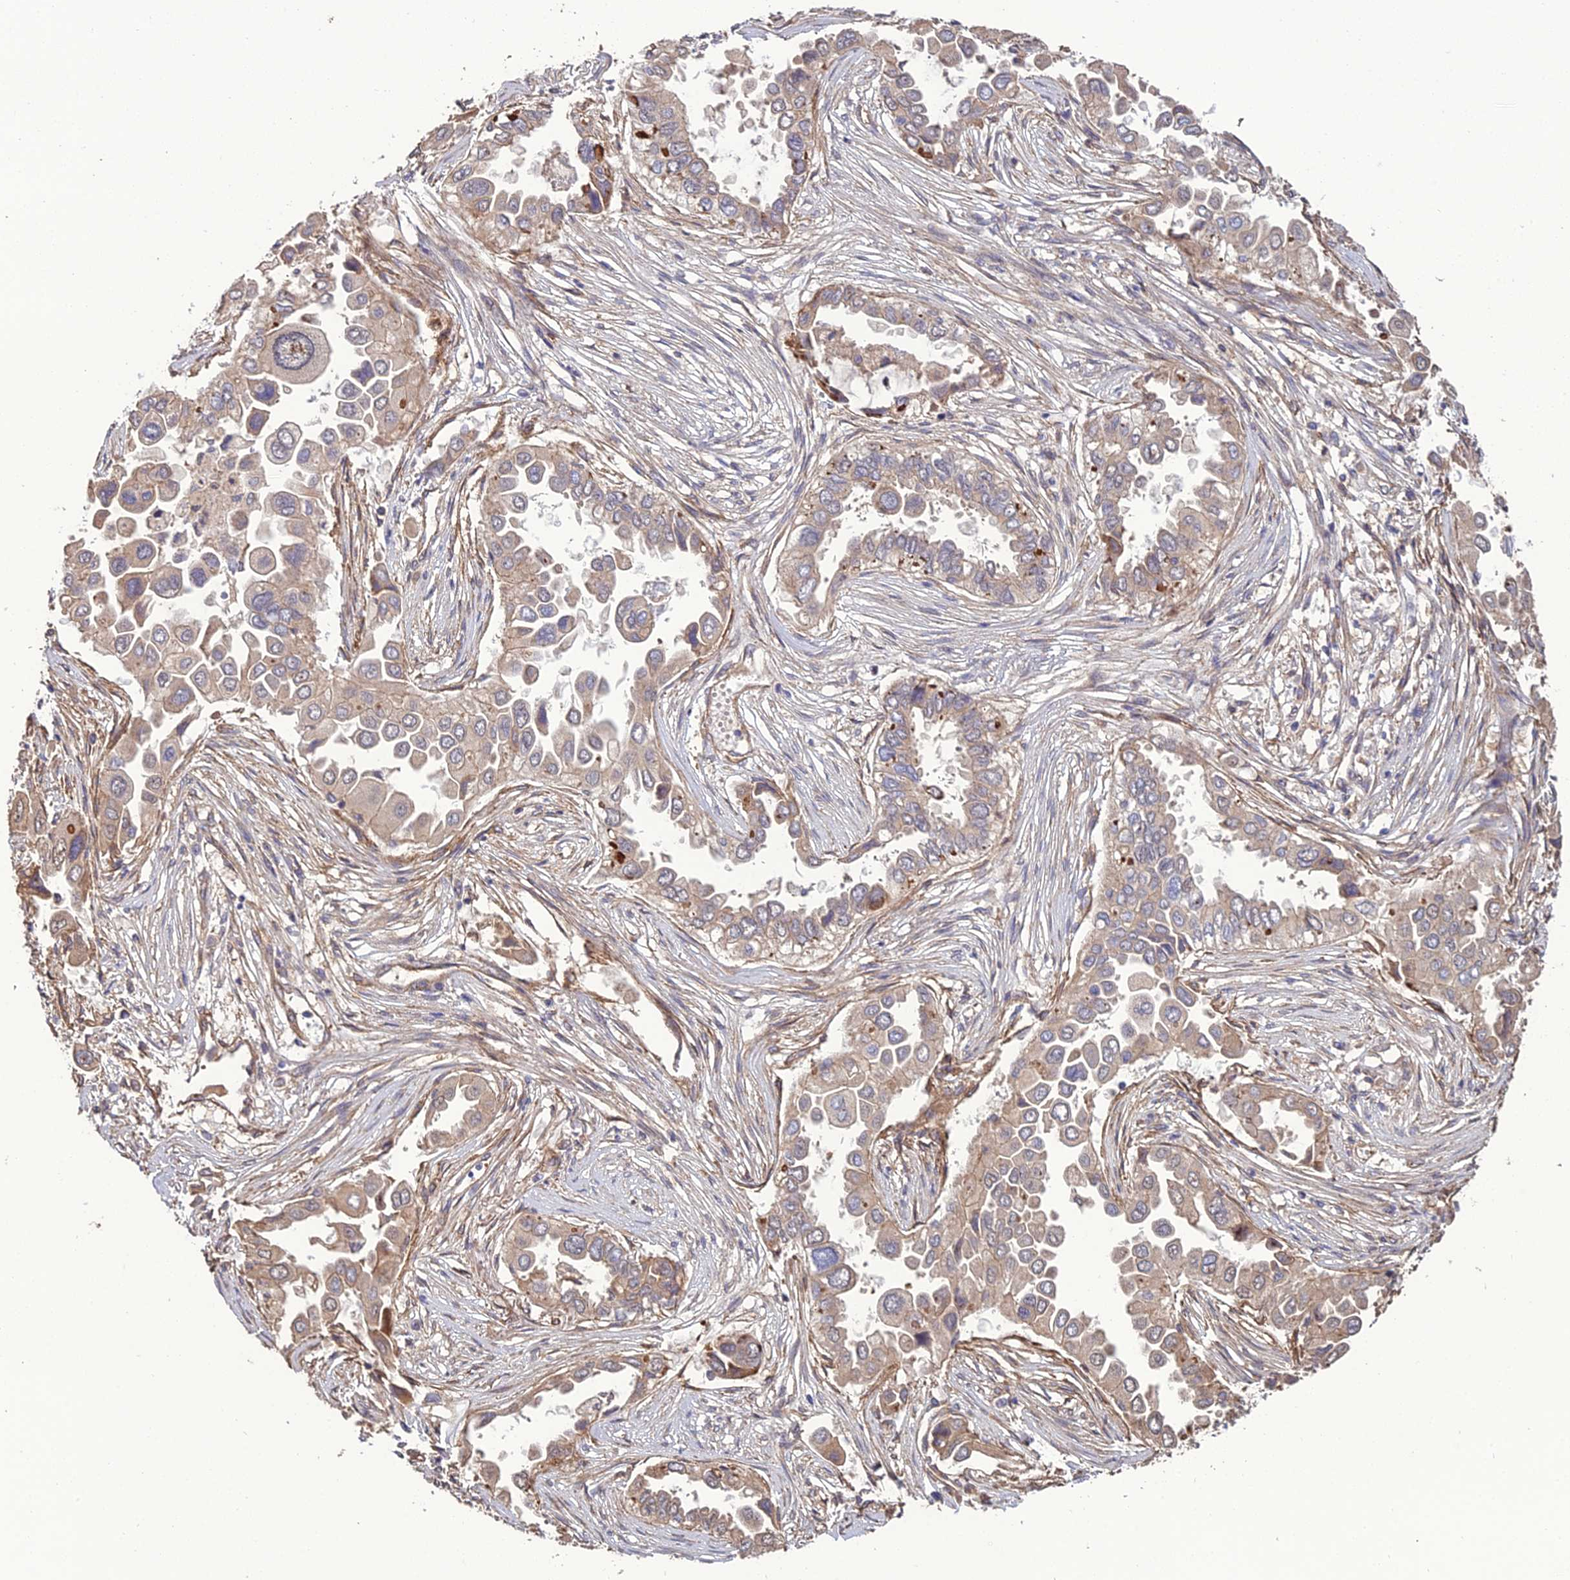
{"staining": {"intensity": "weak", "quantity": "25%-75%", "location": "cytoplasmic/membranous"}, "tissue": "lung cancer", "cell_type": "Tumor cells", "image_type": "cancer", "snomed": [{"axis": "morphology", "description": "Adenocarcinoma, NOS"}, {"axis": "topography", "description": "Lung"}], "caption": "Human lung adenocarcinoma stained with a protein marker shows weak staining in tumor cells.", "gene": "ATP6V0A2", "patient": {"sex": "female", "age": 76}}